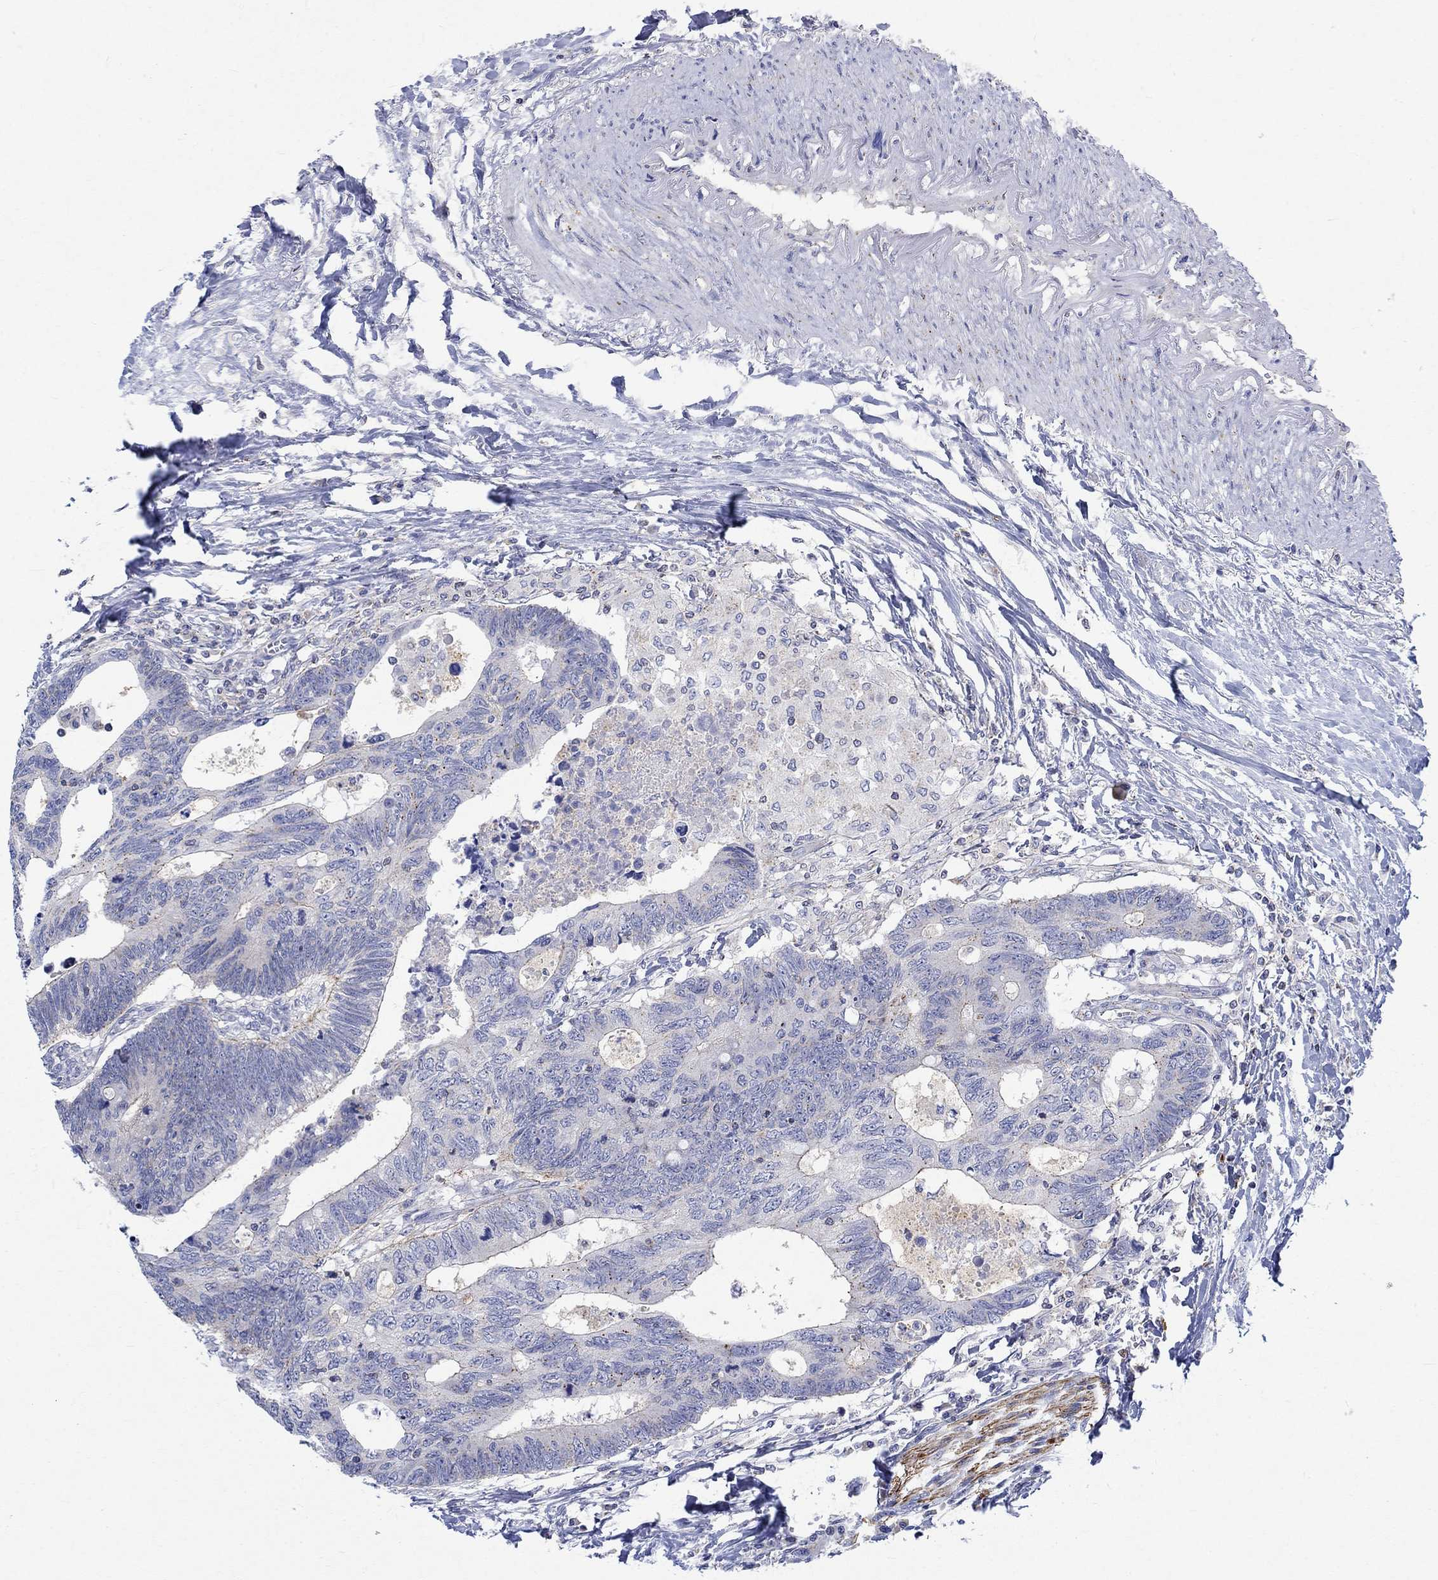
{"staining": {"intensity": "negative", "quantity": "none", "location": "none"}, "tissue": "colorectal cancer", "cell_type": "Tumor cells", "image_type": "cancer", "snomed": [{"axis": "morphology", "description": "Adenocarcinoma, NOS"}, {"axis": "topography", "description": "Colon"}], "caption": "Immunohistochemistry micrograph of colorectal adenocarcinoma stained for a protein (brown), which exhibits no staining in tumor cells. (Stains: DAB (3,3'-diaminobenzidine) immunohistochemistry (IHC) with hematoxylin counter stain, Microscopy: brightfield microscopy at high magnification).", "gene": "NAV3", "patient": {"sex": "female", "age": 77}}